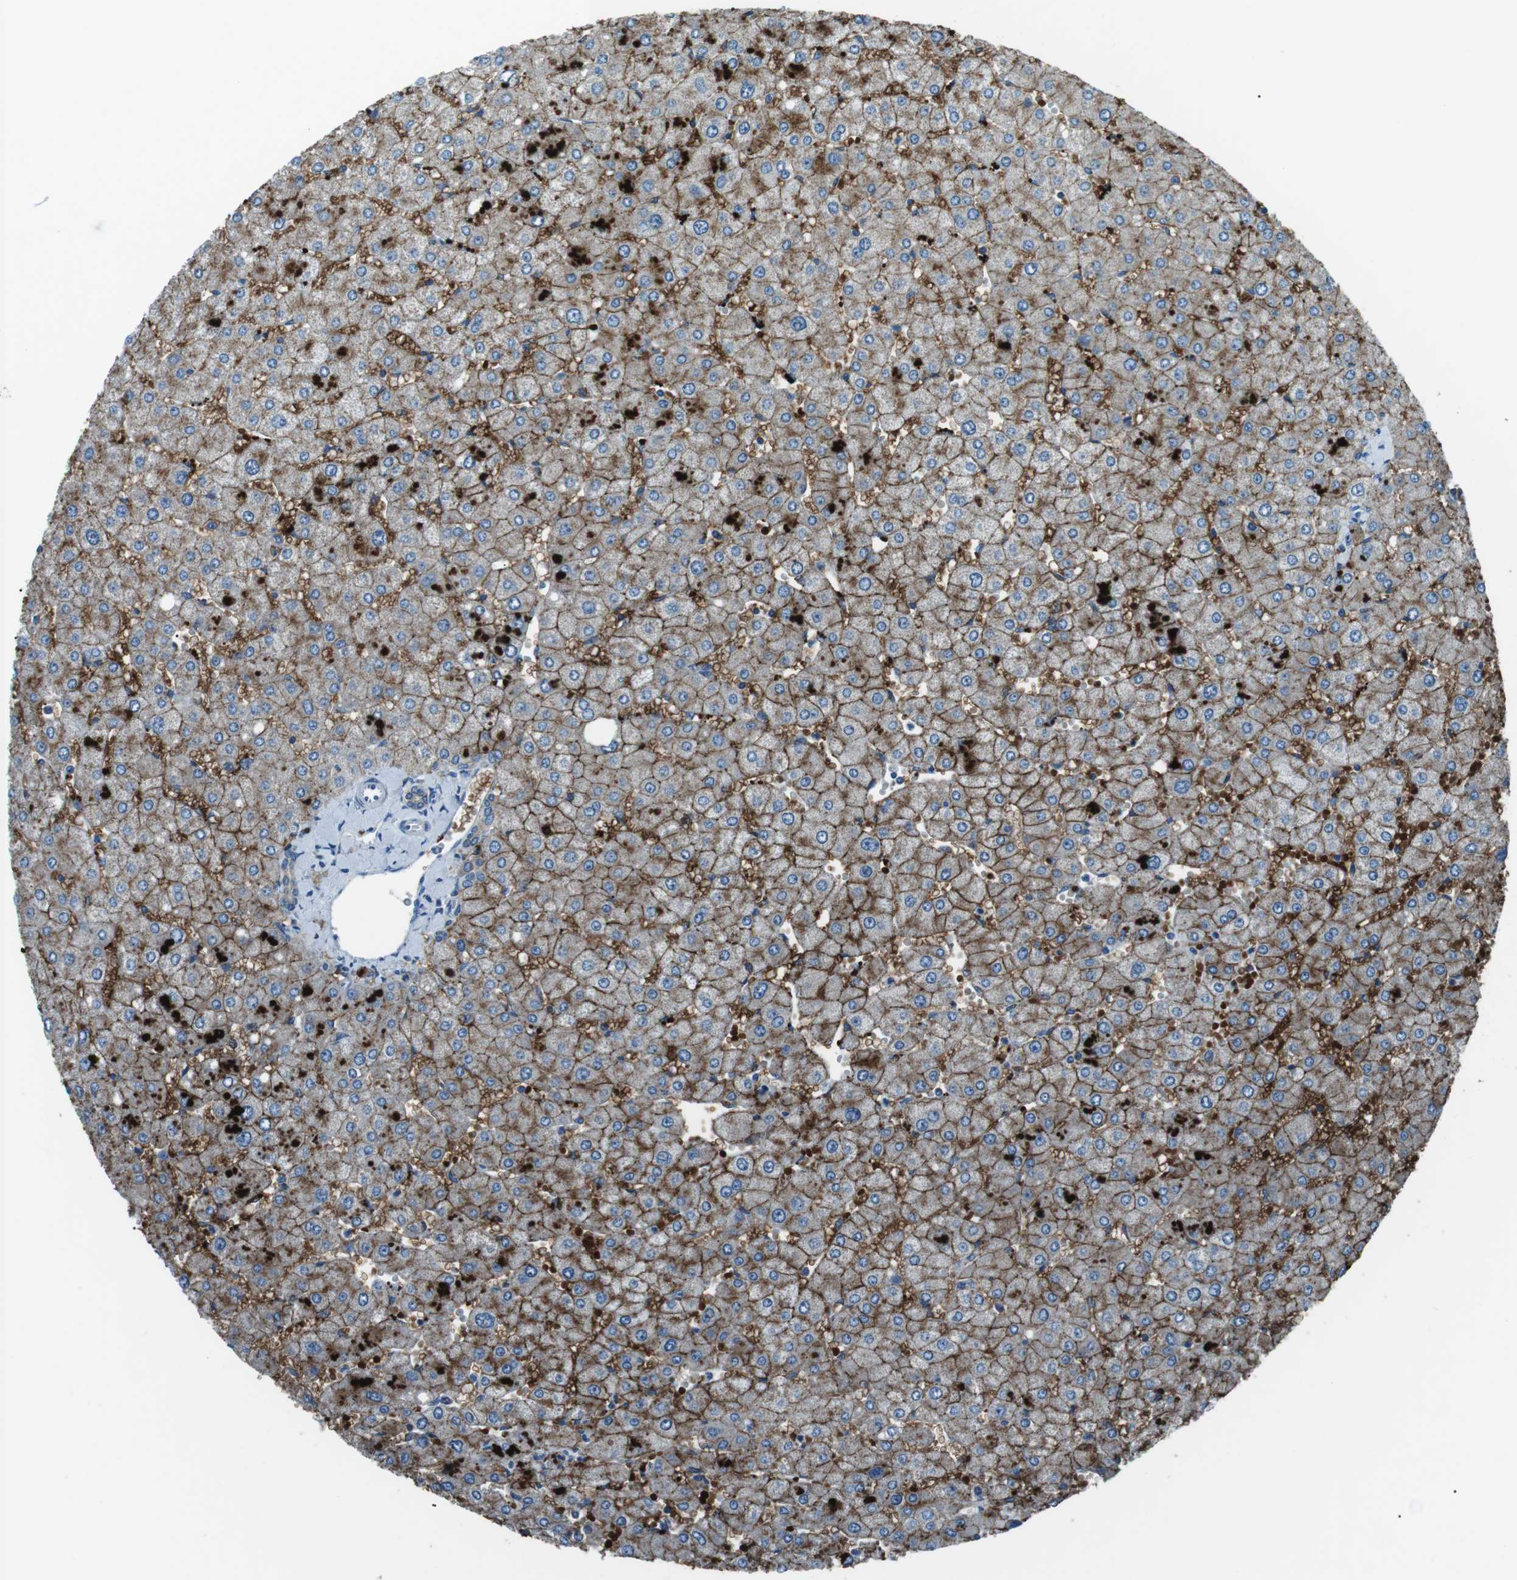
{"staining": {"intensity": "negative", "quantity": "none", "location": "none"}, "tissue": "liver", "cell_type": "Cholangiocytes", "image_type": "normal", "snomed": [{"axis": "morphology", "description": "Normal tissue, NOS"}, {"axis": "topography", "description": "Liver"}], "caption": "This histopathology image is of normal liver stained with immunohistochemistry to label a protein in brown with the nuclei are counter-stained blue. There is no positivity in cholangiocytes.", "gene": "ST6GAL1", "patient": {"sex": "male", "age": 55}}